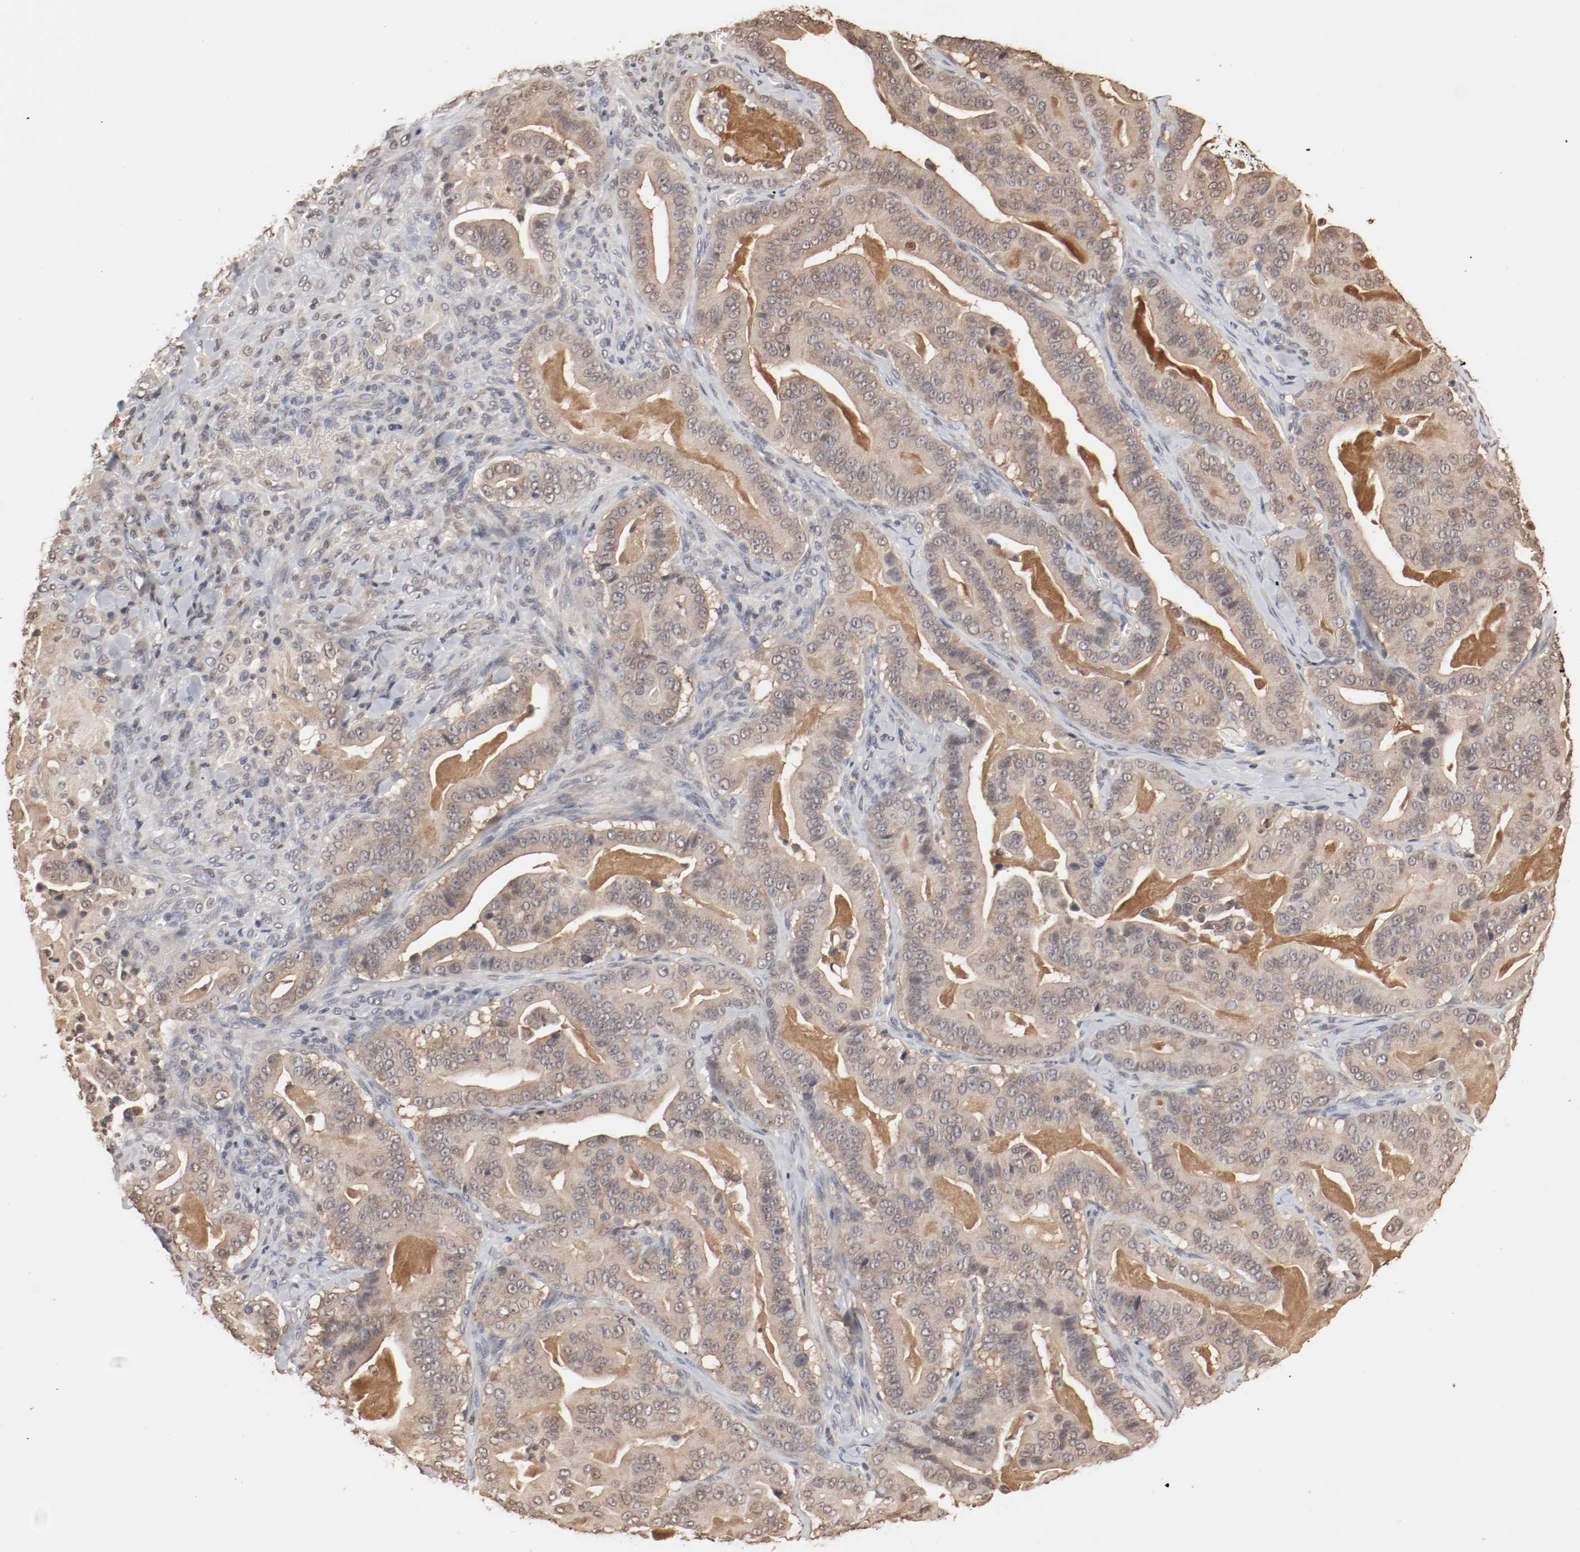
{"staining": {"intensity": "weak", "quantity": ">75%", "location": "cytoplasmic/membranous"}, "tissue": "pancreatic cancer", "cell_type": "Tumor cells", "image_type": "cancer", "snomed": [{"axis": "morphology", "description": "Adenocarcinoma, NOS"}, {"axis": "topography", "description": "Pancreas"}], "caption": "Protein expression by IHC reveals weak cytoplasmic/membranous expression in approximately >75% of tumor cells in pancreatic cancer (adenocarcinoma).", "gene": "WASL", "patient": {"sex": "male", "age": 63}}